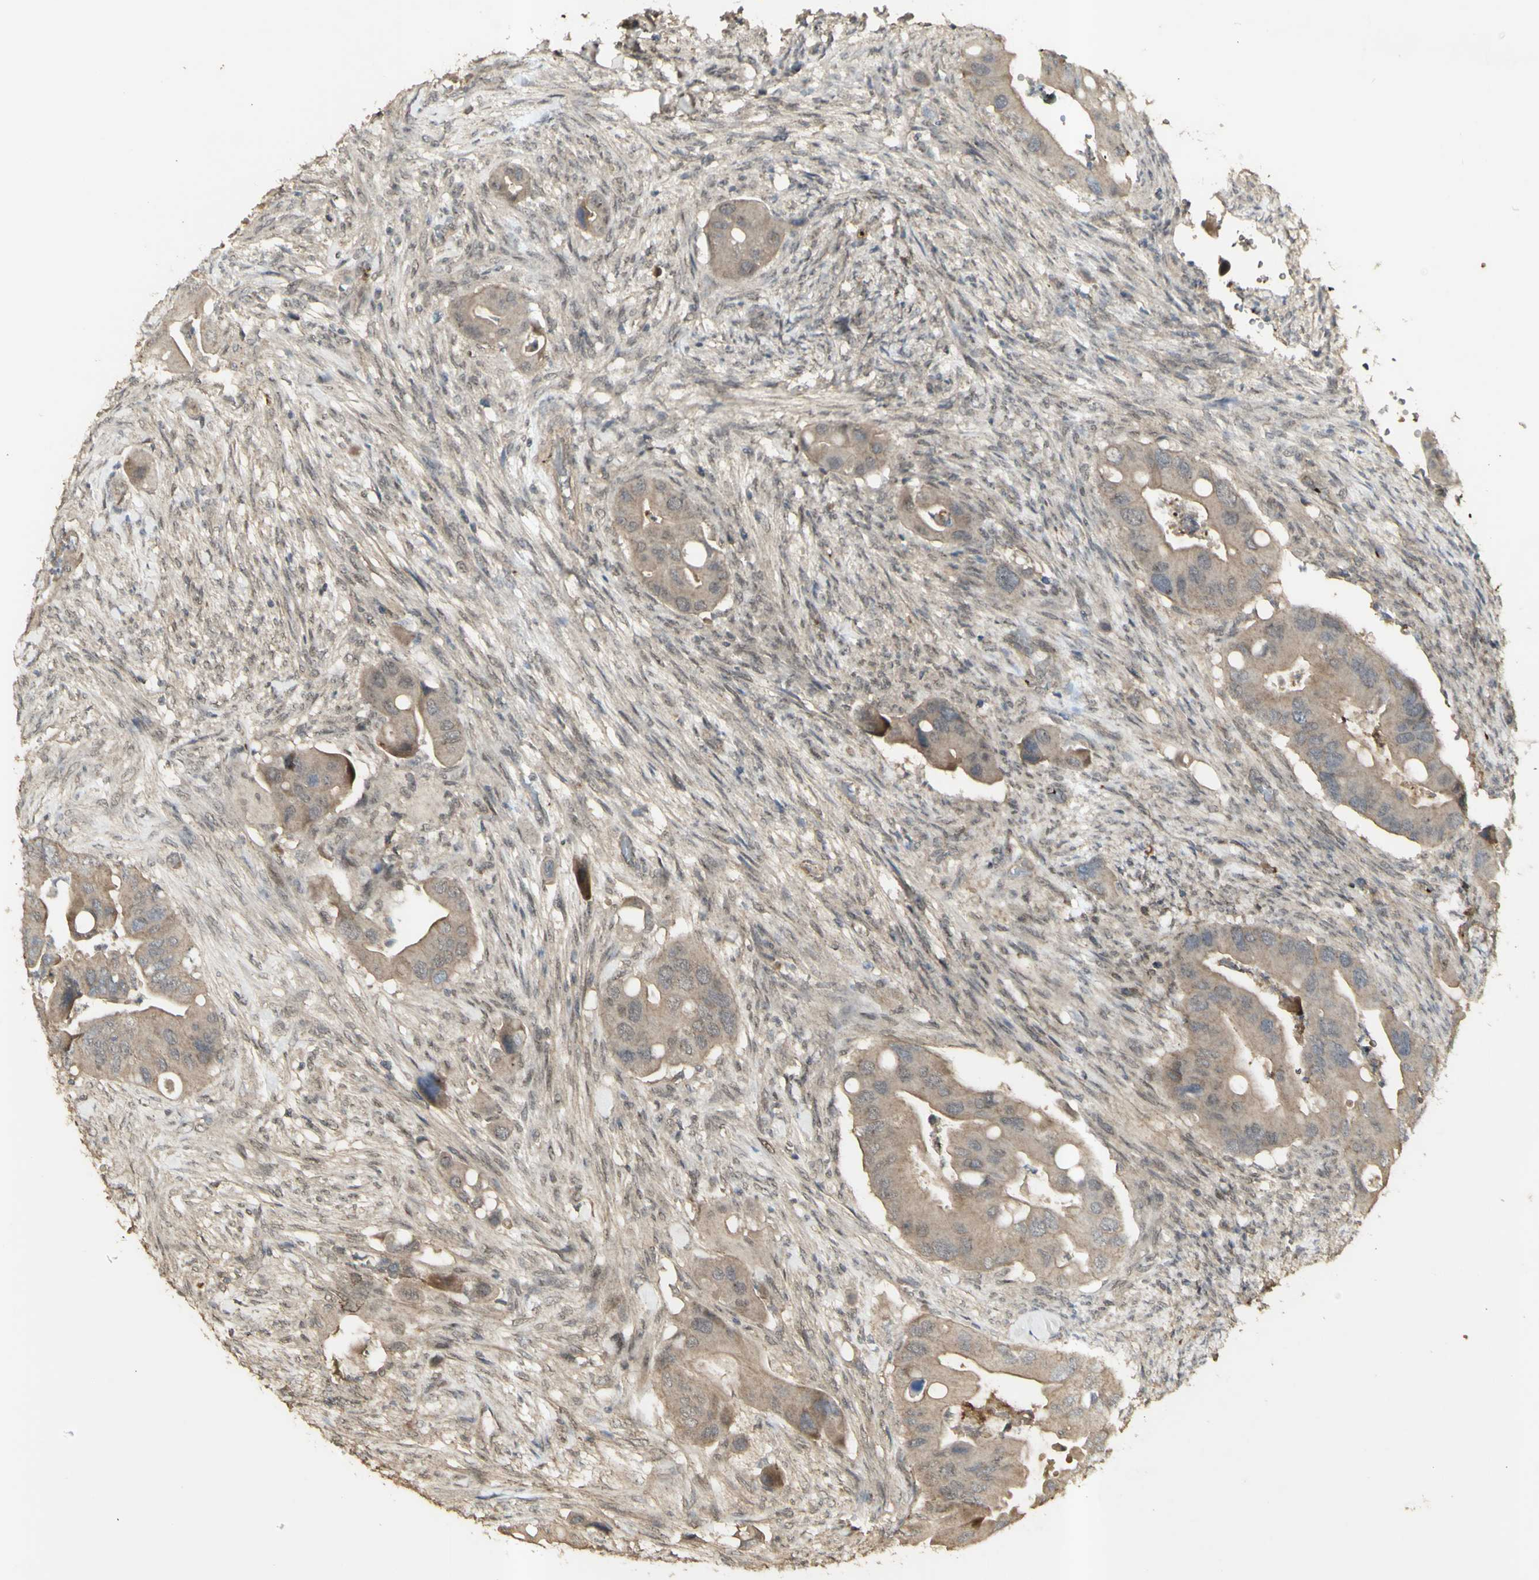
{"staining": {"intensity": "weak", "quantity": ">75%", "location": "cytoplasmic/membranous"}, "tissue": "colorectal cancer", "cell_type": "Tumor cells", "image_type": "cancer", "snomed": [{"axis": "morphology", "description": "Adenocarcinoma, NOS"}, {"axis": "topography", "description": "Rectum"}], "caption": "An image of colorectal adenocarcinoma stained for a protein shows weak cytoplasmic/membranous brown staining in tumor cells.", "gene": "ALOX12", "patient": {"sex": "female", "age": 57}}